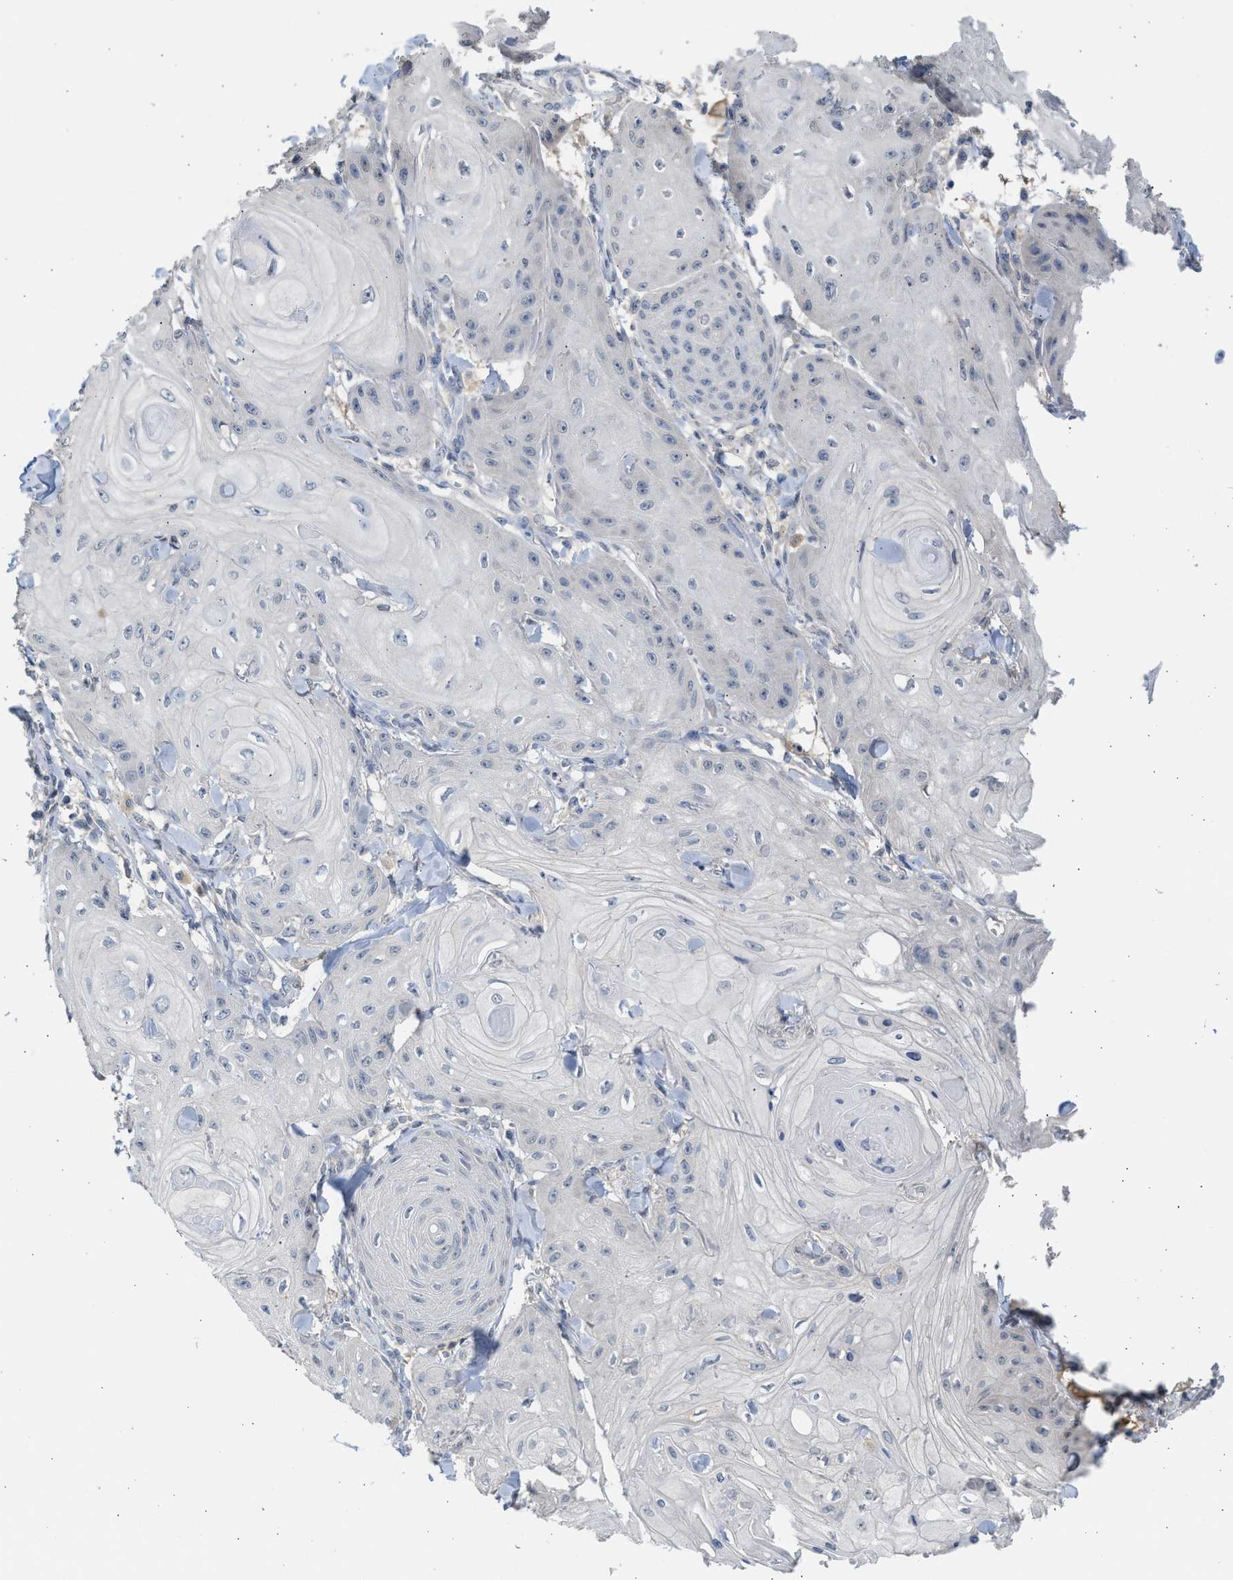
{"staining": {"intensity": "negative", "quantity": "none", "location": "none"}, "tissue": "skin cancer", "cell_type": "Tumor cells", "image_type": "cancer", "snomed": [{"axis": "morphology", "description": "Squamous cell carcinoma, NOS"}, {"axis": "topography", "description": "Skin"}], "caption": "IHC of squamous cell carcinoma (skin) displays no positivity in tumor cells.", "gene": "SULT2A1", "patient": {"sex": "male", "age": 74}}